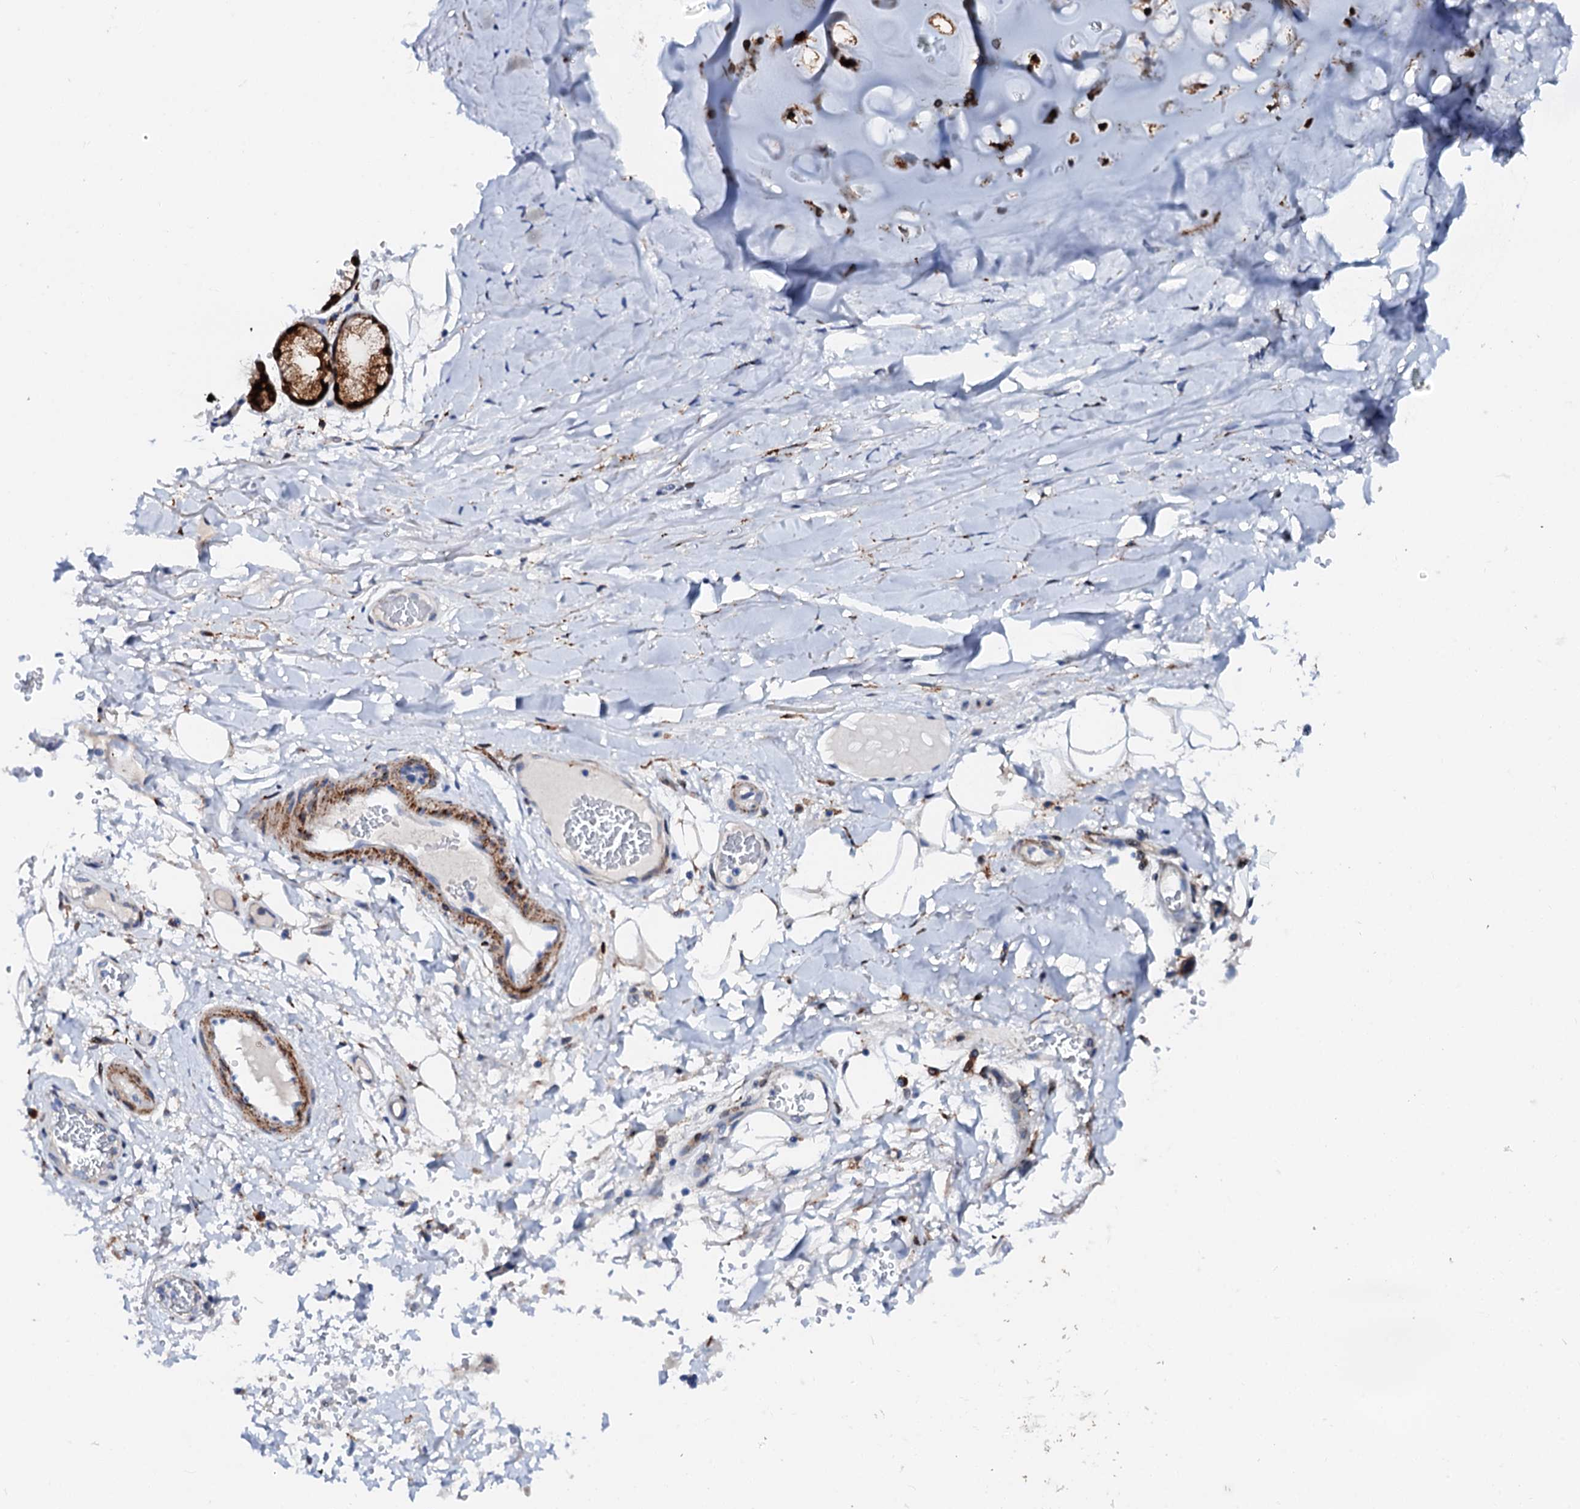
{"staining": {"intensity": "moderate", "quantity": "<25%", "location": "cytoplasmic/membranous"}, "tissue": "adipose tissue", "cell_type": "Adipocytes", "image_type": "normal", "snomed": [{"axis": "morphology", "description": "Normal tissue, NOS"}, {"axis": "topography", "description": "Cartilage tissue"}], "caption": "Brown immunohistochemical staining in benign adipose tissue reveals moderate cytoplasmic/membranous positivity in about <25% of adipocytes.", "gene": "MED13L", "patient": {"sex": "female", "age": 63}}